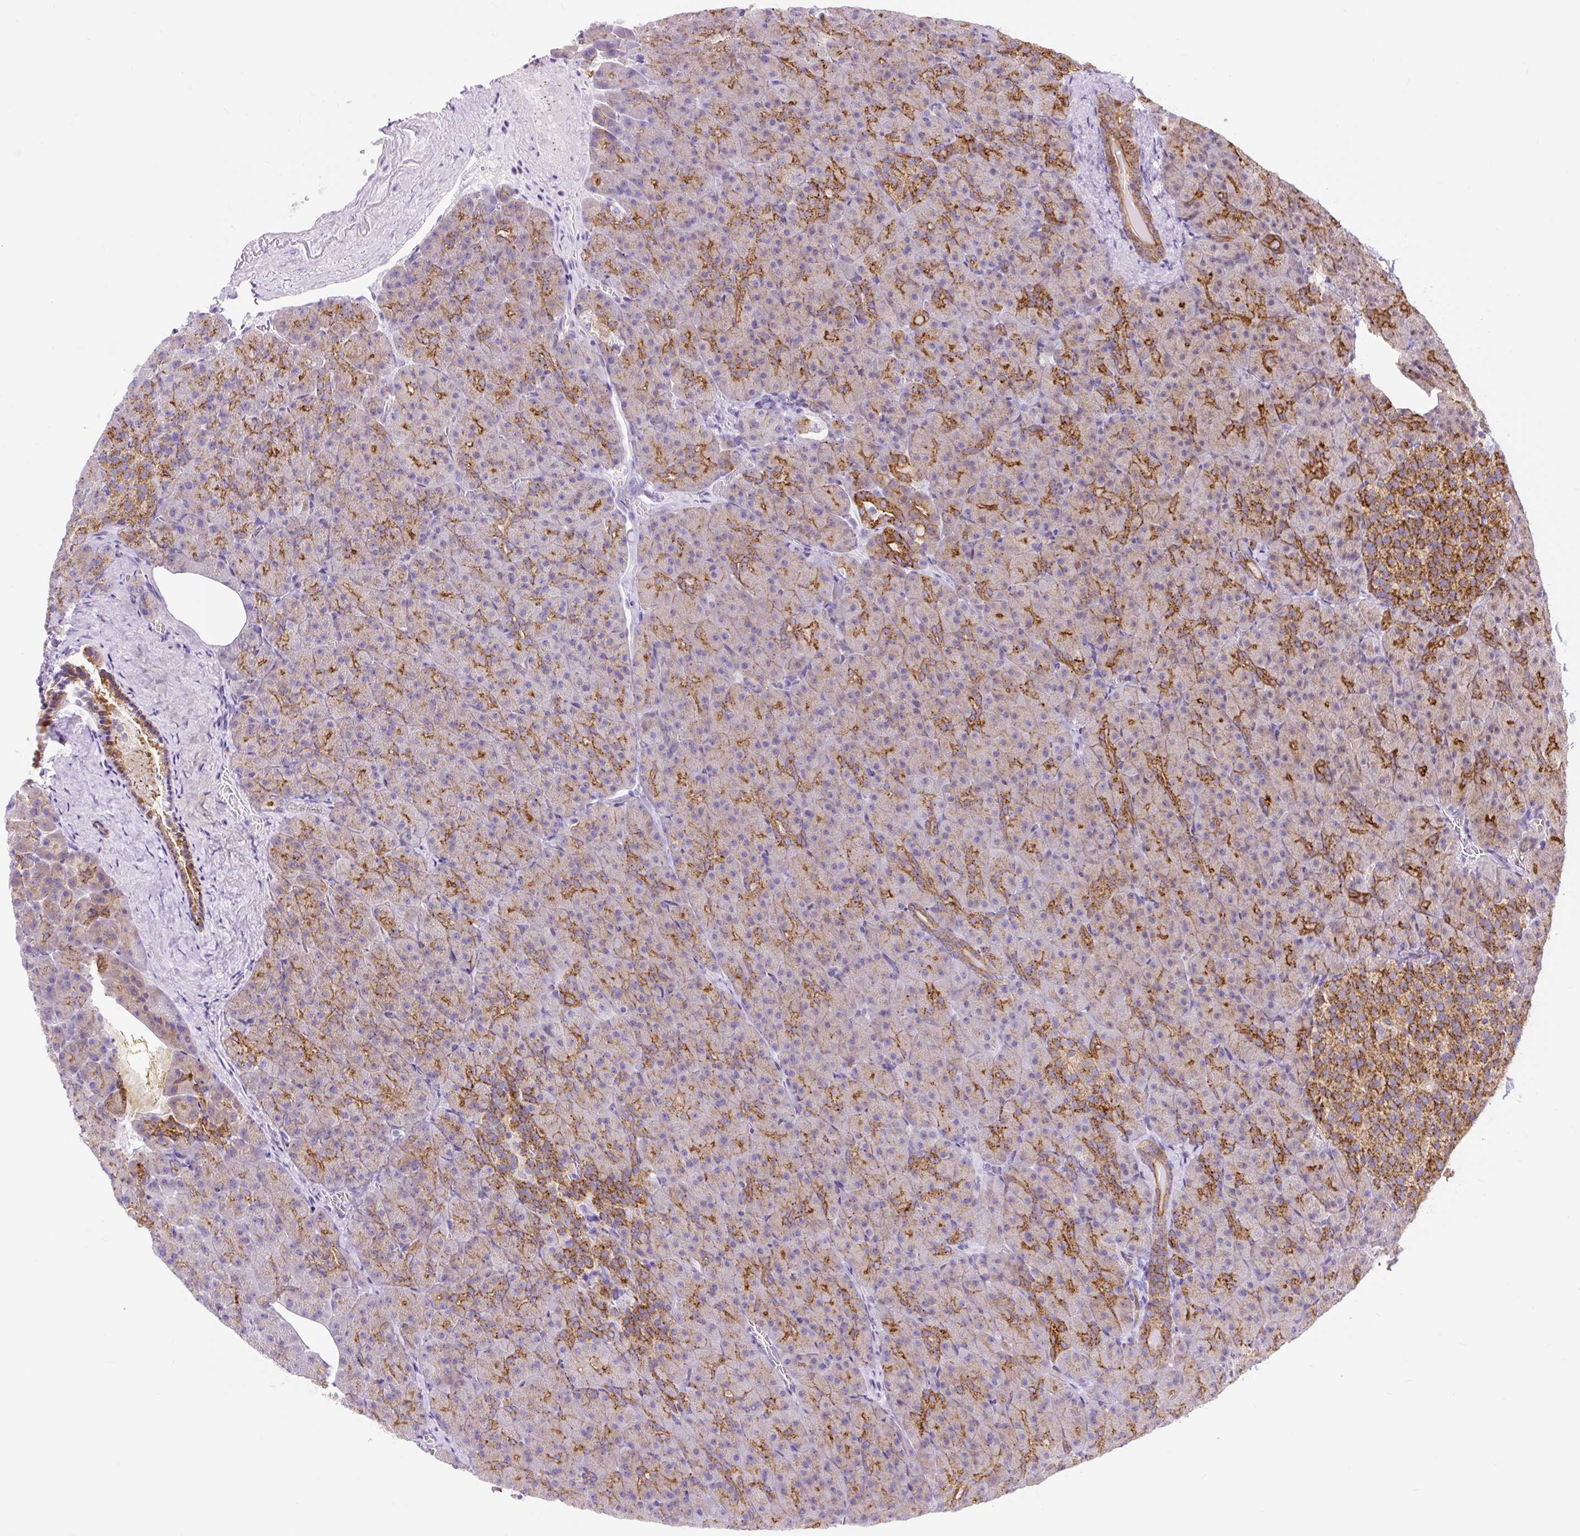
{"staining": {"intensity": "strong", "quantity": "25%-75%", "location": "cytoplasmic/membranous"}, "tissue": "pancreas", "cell_type": "Exocrine glandular cells", "image_type": "normal", "snomed": [{"axis": "morphology", "description": "Normal tissue, NOS"}, {"axis": "topography", "description": "Pancreas"}], "caption": "Protein staining by IHC displays strong cytoplasmic/membranous expression in about 25%-75% of exocrine glandular cells in unremarkable pancreas. The protein of interest is shown in brown color, while the nuclei are stained blue.", "gene": "HIP1R", "patient": {"sex": "female", "age": 74}}